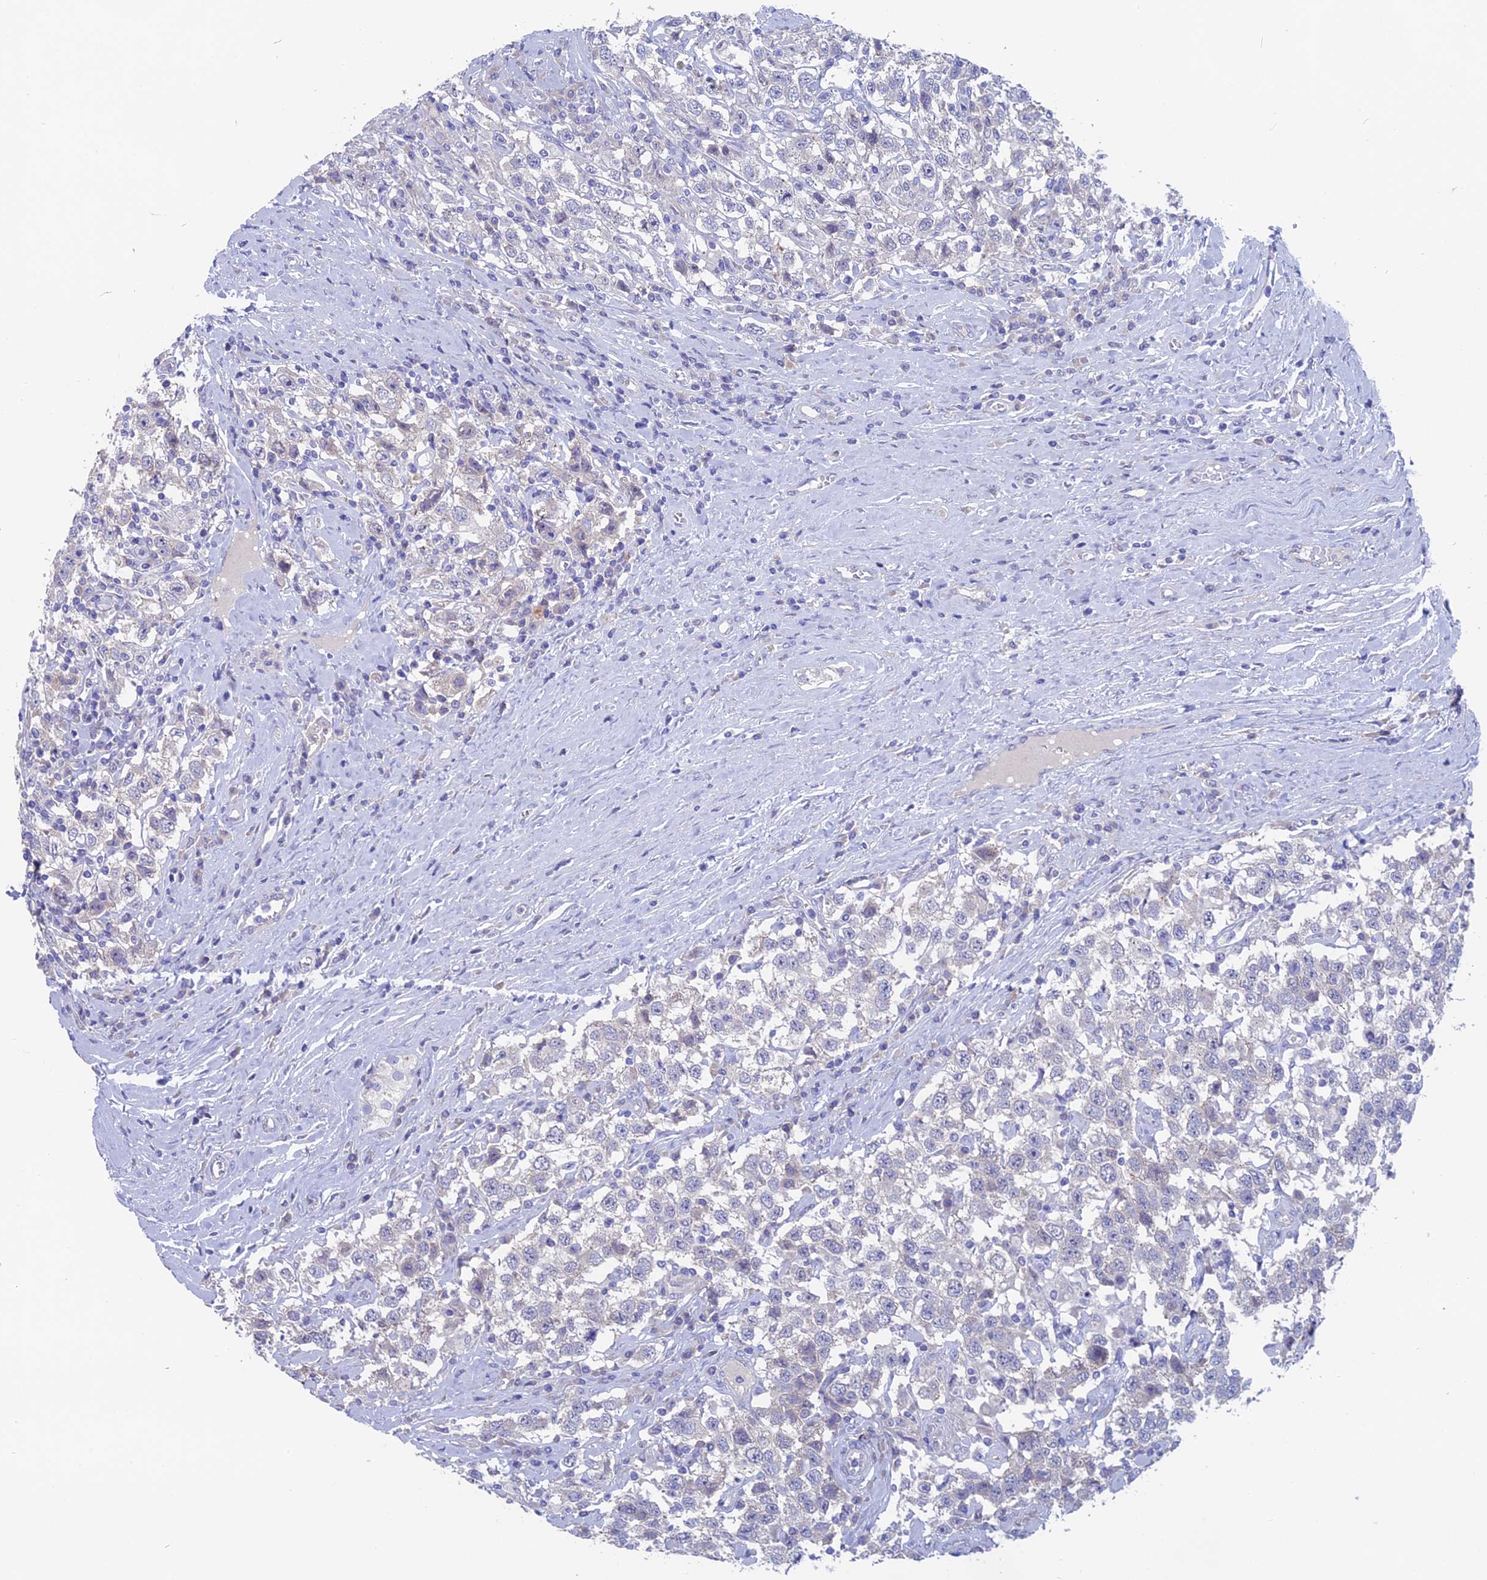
{"staining": {"intensity": "negative", "quantity": "none", "location": "none"}, "tissue": "testis cancer", "cell_type": "Tumor cells", "image_type": "cancer", "snomed": [{"axis": "morphology", "description": "Seminoma, NOS"}, {"axis": "topography", "description": "Testis"}], "caption": "A photomicrograph of testis cancer stained for a protein shows no brown staining in tumor cells.", "gene": "TENT4B", "patient": {"sex": "male", "age": 41}}